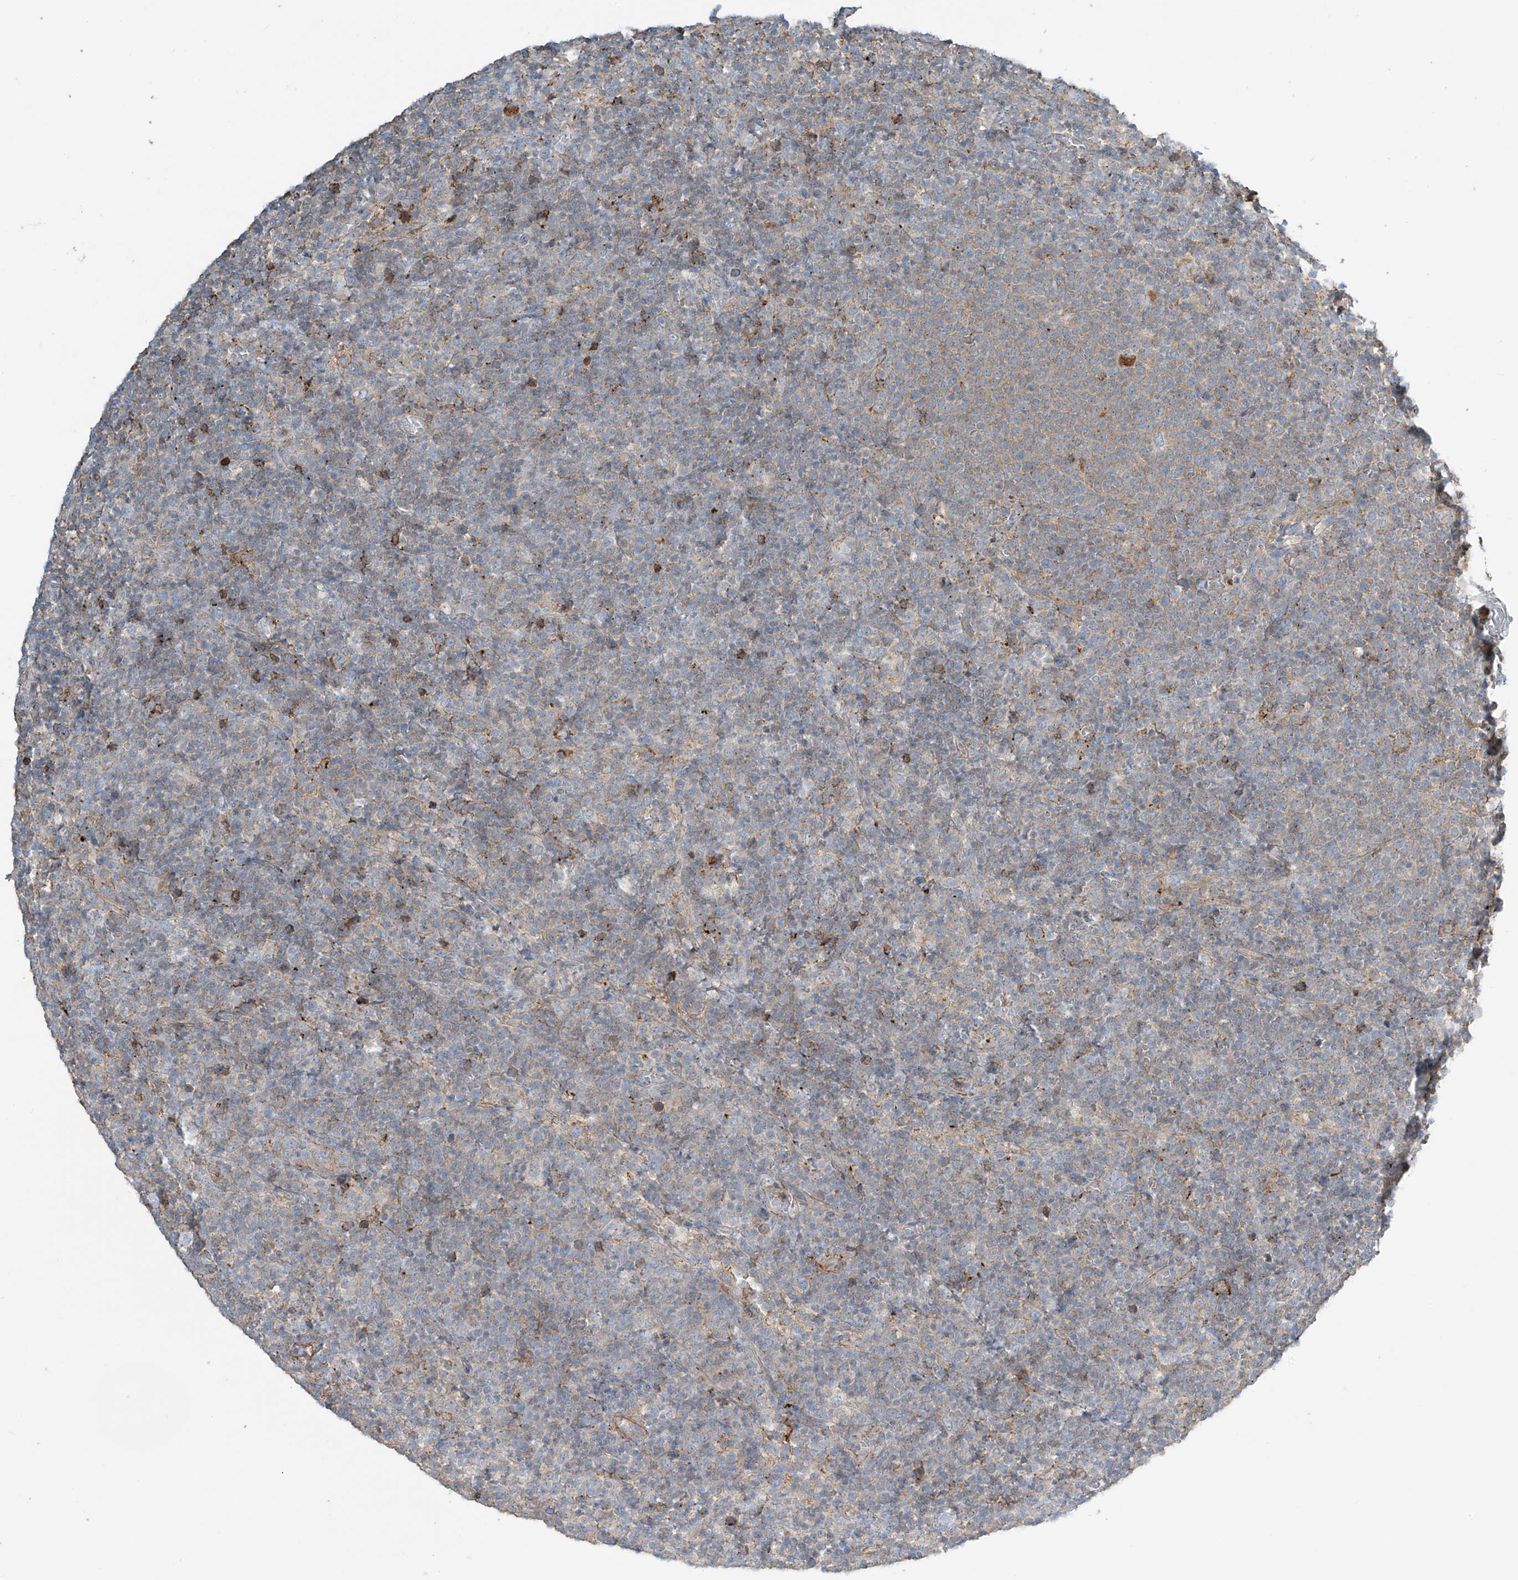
{"staining": {"intensity": "weak", "quantity": "<25%", "location": "cytoplasmic/membranous"}, "tissue": "lymphoma", "cell_type": "Tumor cells", "image_type": "cancer", "snomed": [{"axis": "morphology", "description": "Malignant lymphoma, non-Hodgkin's type, High grade"}, {"axis": "topography", "description": "Lymph node"}], "caption": "This is a histopathology image of immunohistochemistry staining of malignant lymphoma, non-Hodgkin's type (high-grade), which shows no expression in tumor cells.", "gene": "SLC9A2", "patient": {"sex": "male", "age": 61}}